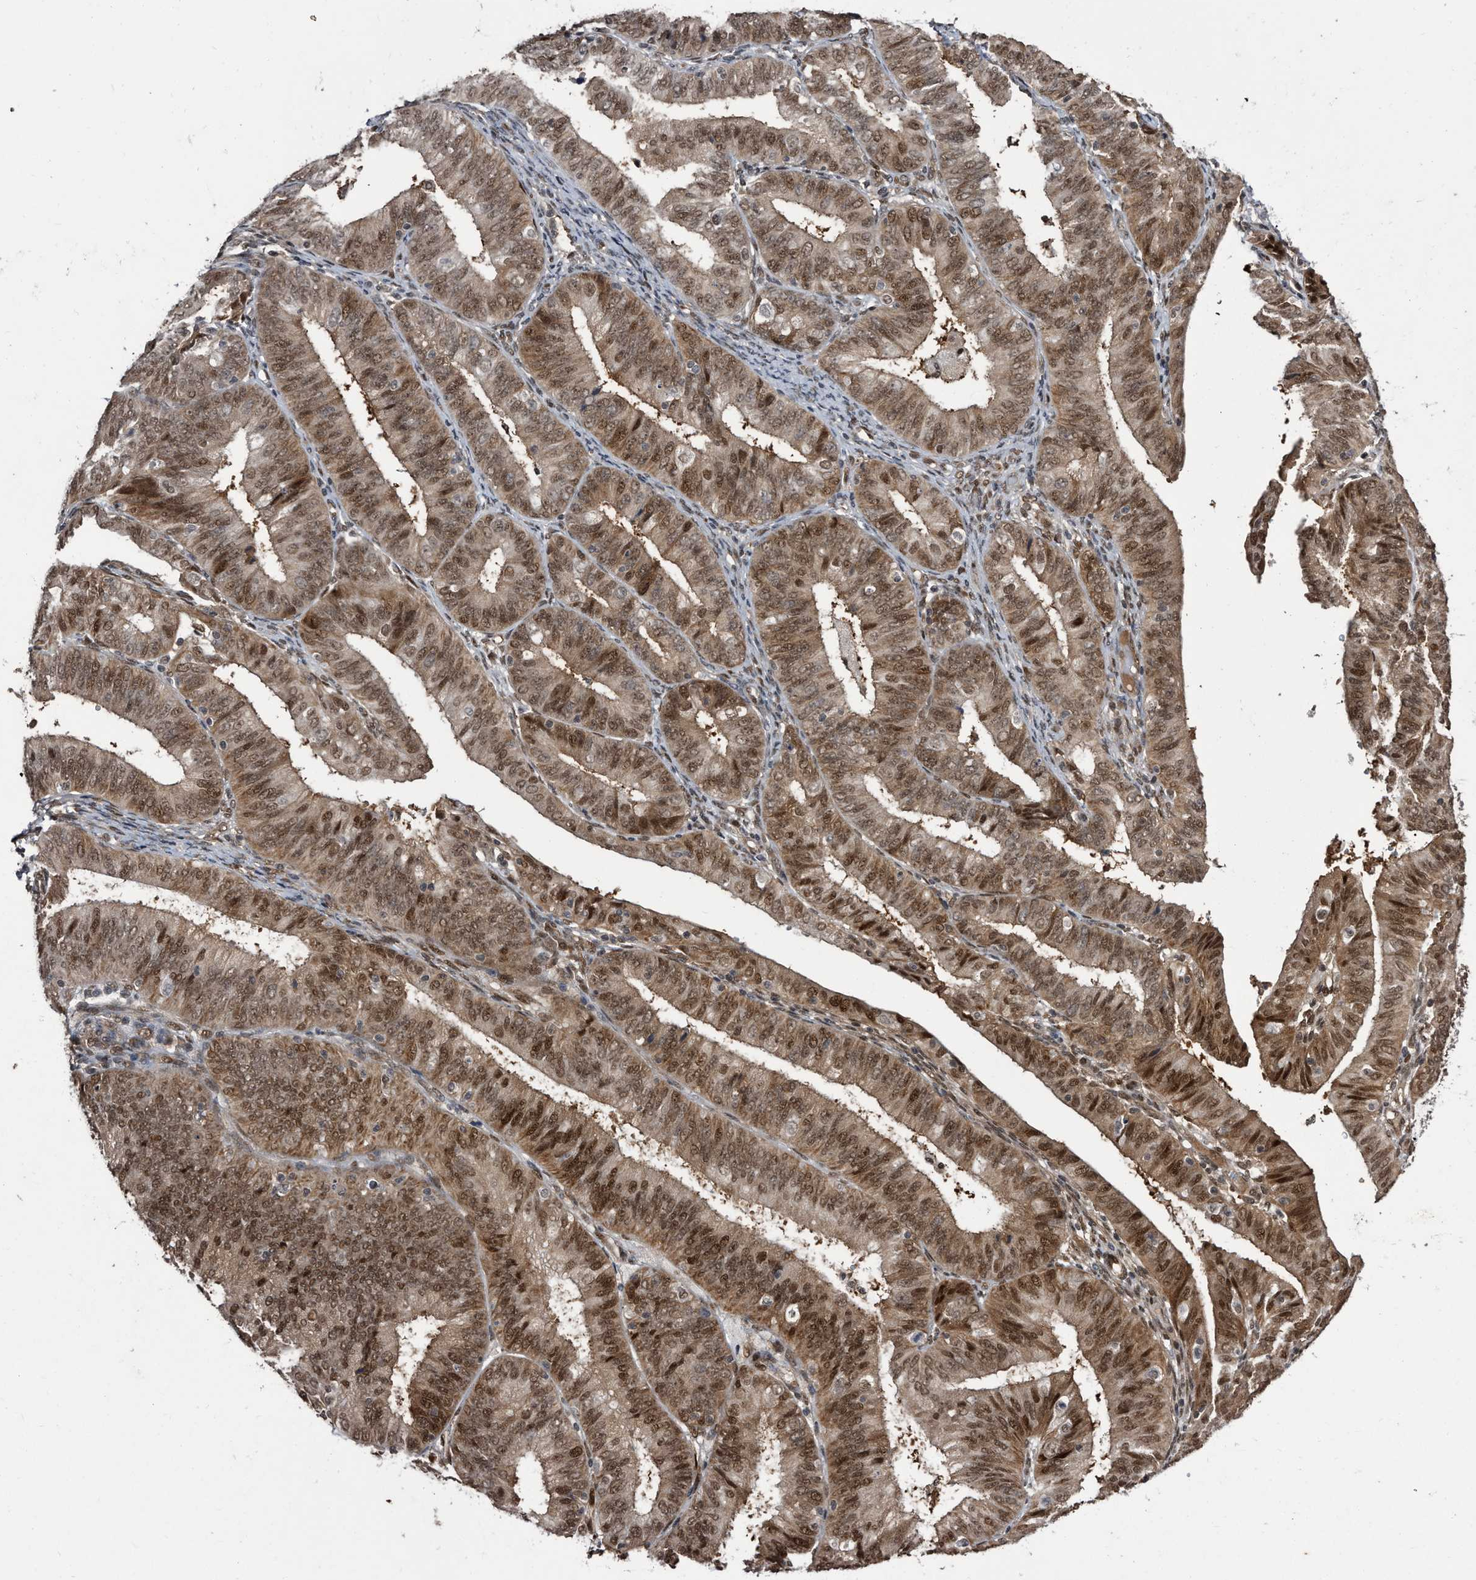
{"staining": {"intensity": "moderate", "quantity": ">75%", "location": "cytoplasmic/membranous,nuclear"}, "tissue": "endometrial cancer", "cell_type": "Tumor cells", "image_type": "cancer", "snomed": [{"axis": "morphology", "description": "Adenocarcinoma, NOS"}, {"axis": "topography", "description": "Endometrium"}], "caption": "Immunohistochemical staining of endometrial adenocarcinoma reveals medium levels of moderate cytoplasmic/membranous and nuclear protein expression in about >75% of tumor cells.", "gene": "RAD23B", "patient": {"sex": "female", "age": 51}}